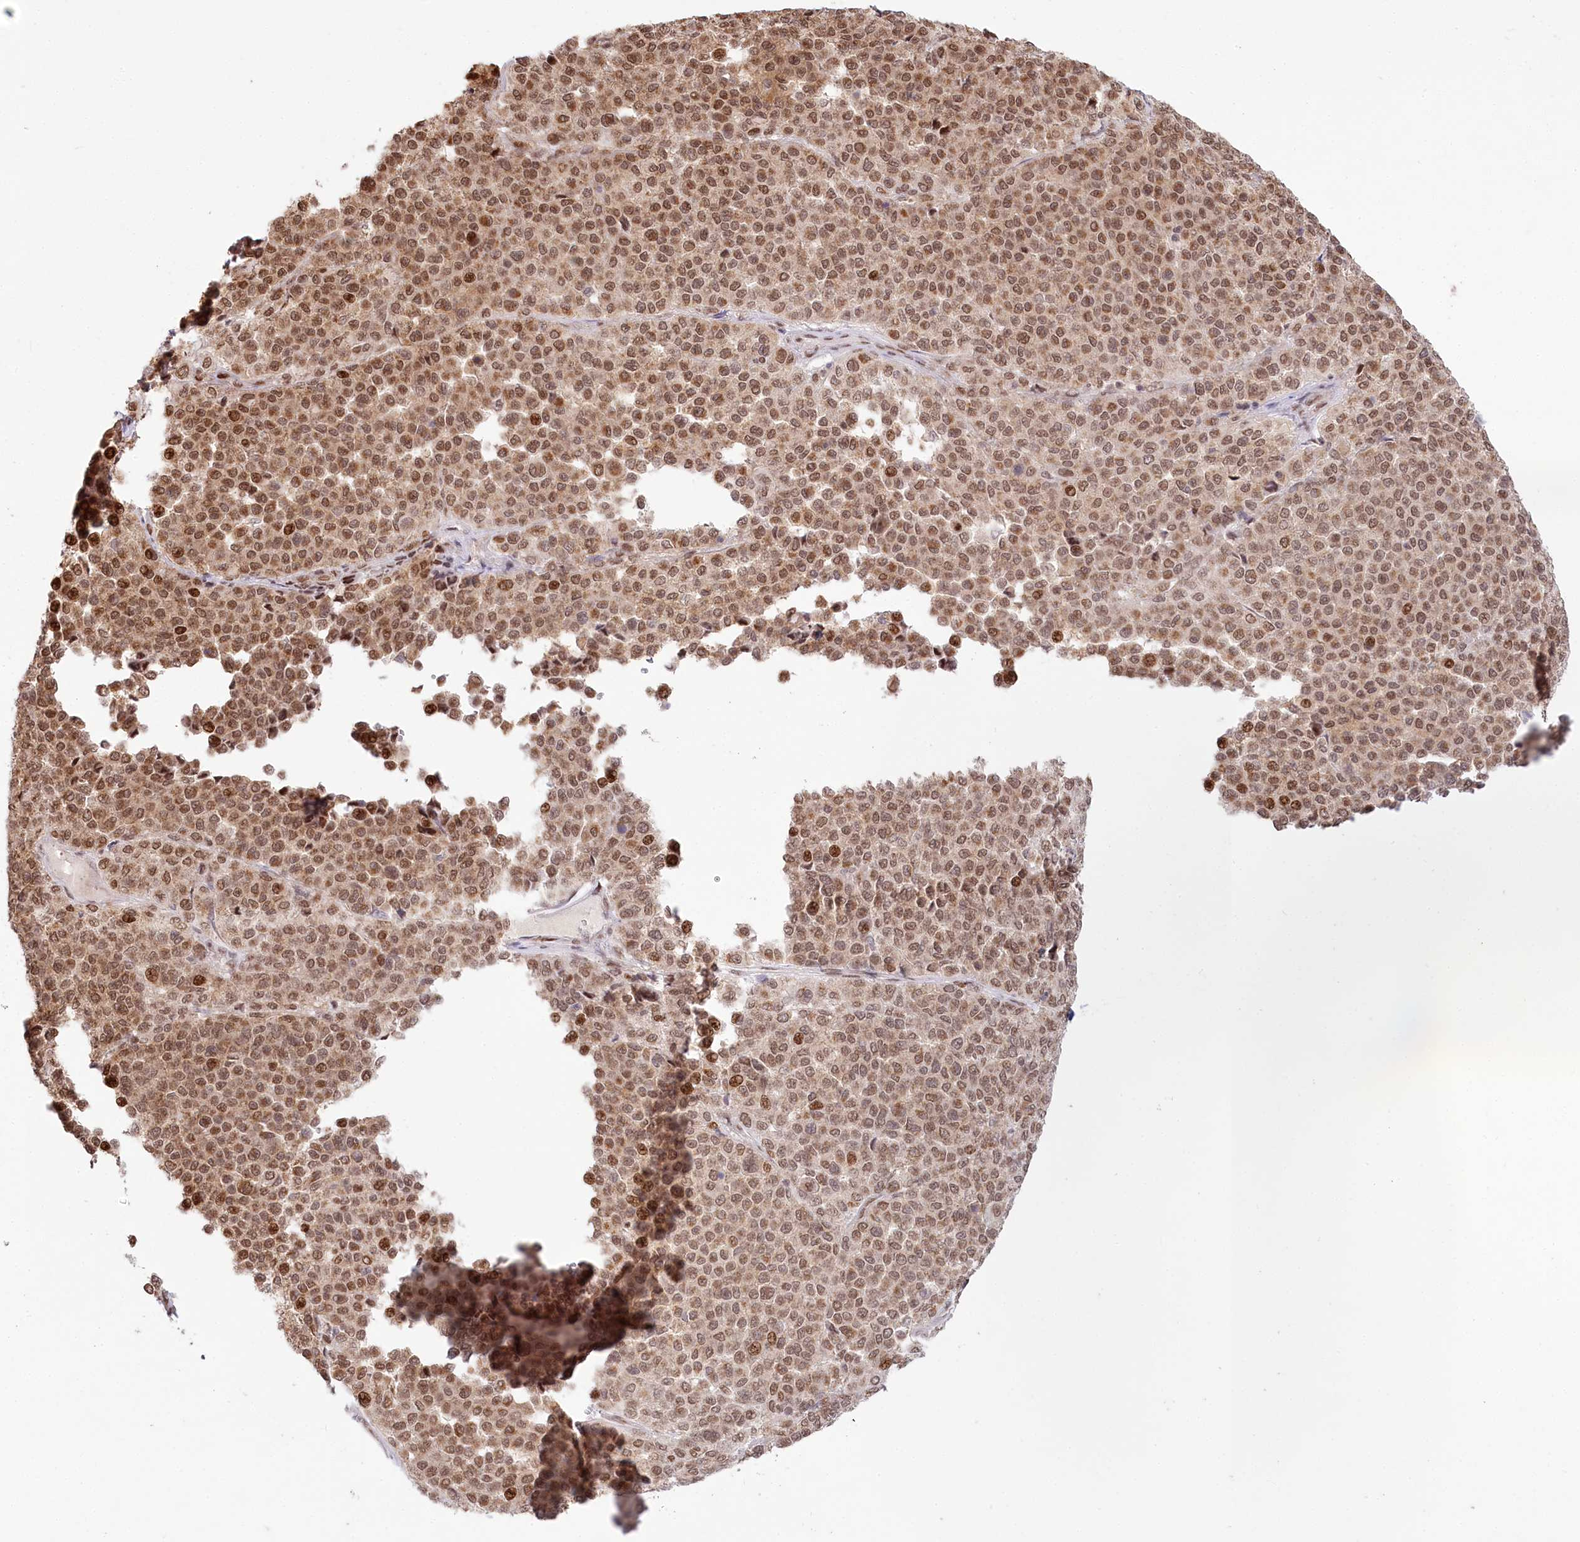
{"staining": {"intensity": "moderate", "quantity": ">75%", "location": "cytoplasmic/membranous,nuclear"}, "tissue": "melanoma", "cell_type": "Tumor cells", "image_type": "cancer", "snomed": [{"axis": "morphology", "description": "Malignant melanoma, Metastatic site"}, {"axis": "topography", "description": "Pancreas"}], "caption": "Malignant melanoma (metastatic site) tissue reveals moderate cytoplasmic/membranous and nuclear expression in approximately >75% of tumor cells, visualized by immunohistochemistry.", "gene": "PYURF", "patient": {"sex": "female", "age": 30}}